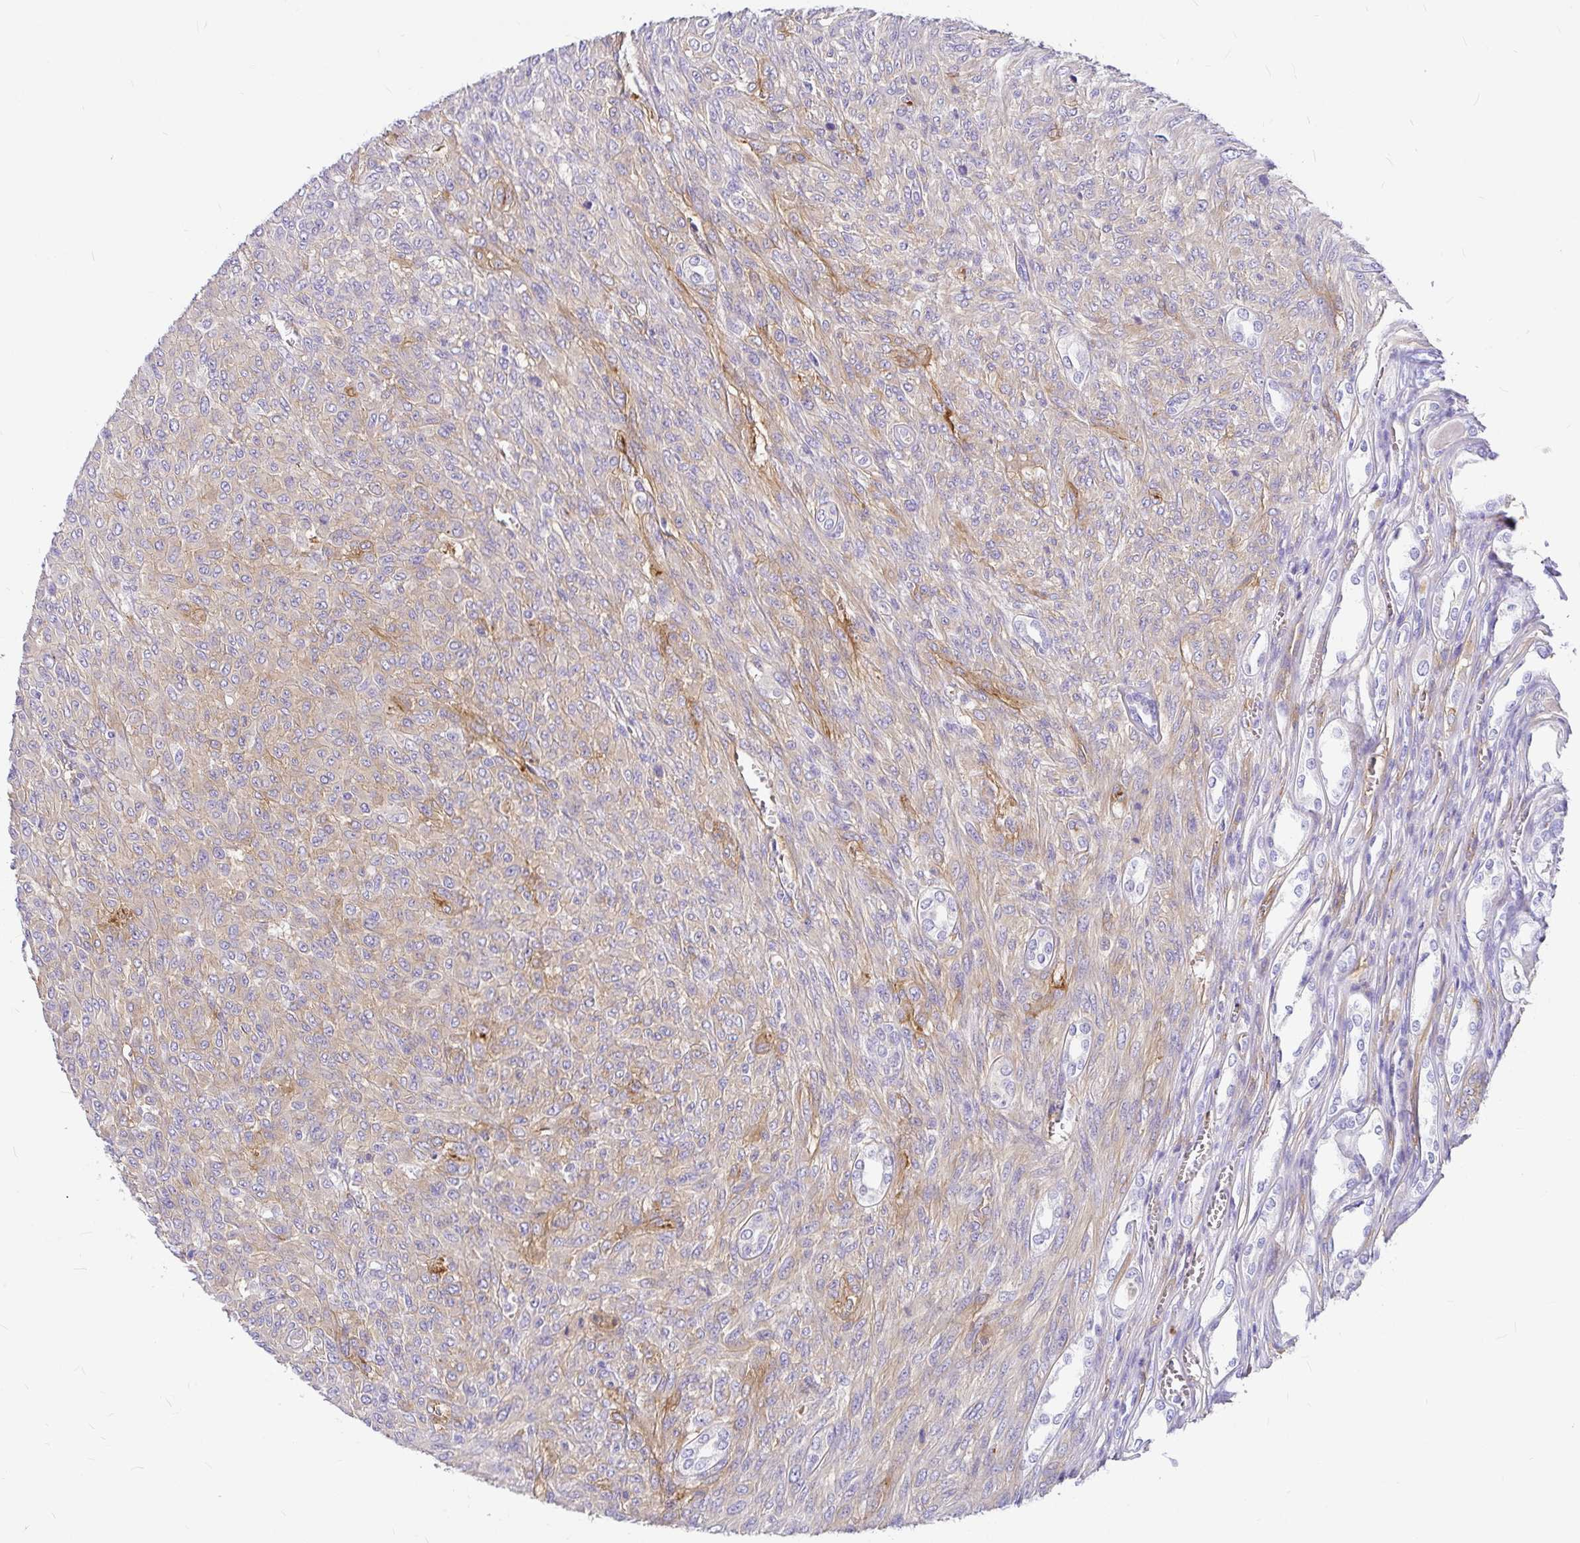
{"staining": {"intensity": "weak", "quantity": ">75%", "location": "cytoplasmic/membranous"}, "tissue": "renal cancer", "cell_type": "Tumor cells", "image_type": "cancer", "snomed": [{"axis": "morphology", "description": "Adenocarcinoma, NOS"}, {"axis": "topography", "description": "Kidney"}], "caption": "Immunohistochemical staining of human renal adenocarcinoma shows low levels of weak cytoplasmic/membranous expression in approximately >75% of tumor cells. (IHC, brightfield microscopy, high magnification).", "gene": "MYO1B", "patient": {"sex": "male", "age": 58}}